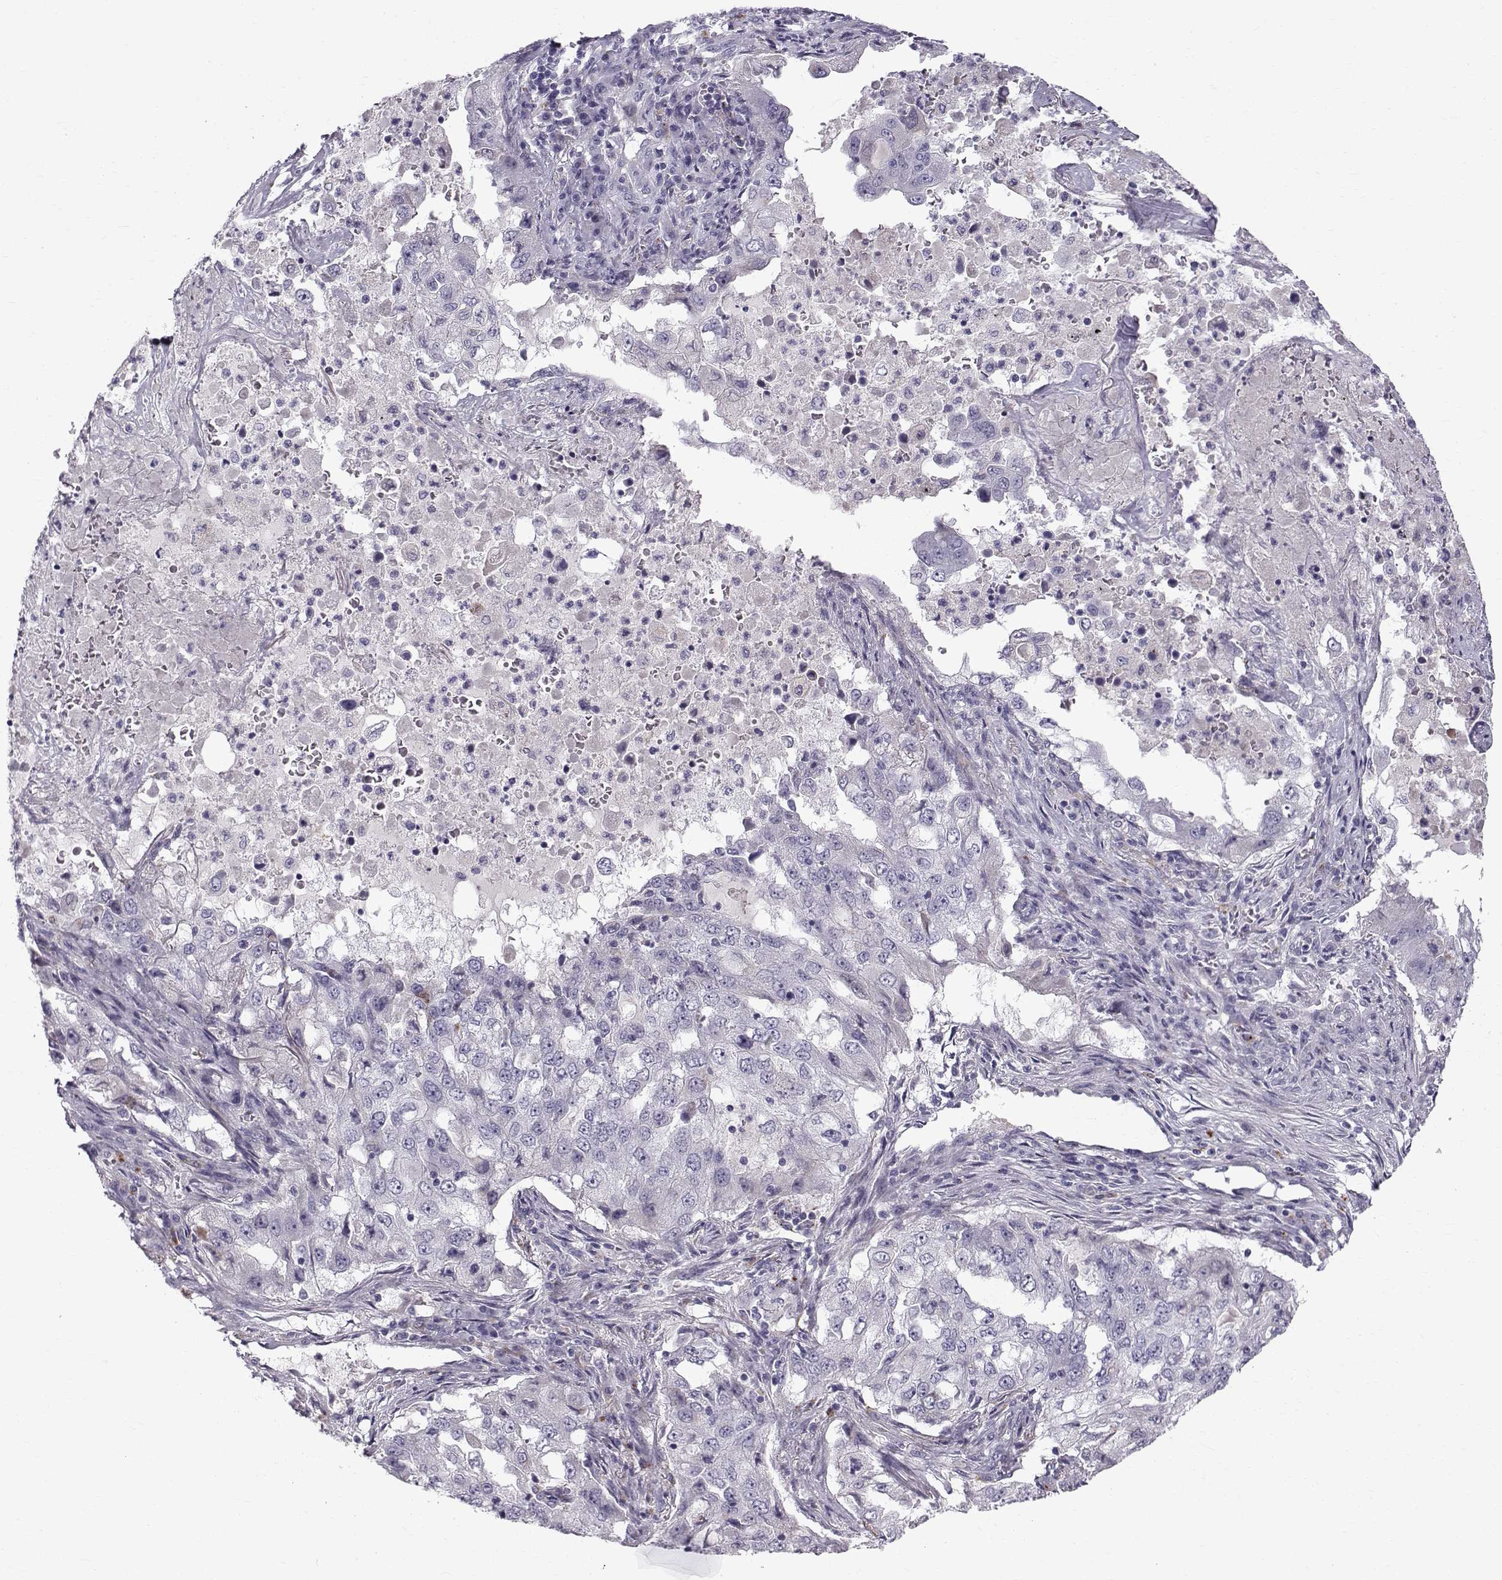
{"staining": {"intensity": "negative", "quantity": "none", "location": "none"}, "tissue": "lung cancer", "cell_type": "Tumor cells", "image_type": "cancer", "snomed": [{"axis": "morphology", "description": "Adenocarcinoma, NOS"}, {"axis": "topography", "description": "Lung"}], "caption": "This is a image of immunohistochemistry (IHC) staining of lung cancer, which shows no staining in tumor cells. (Brightfield microscopy of DAB (3,3'-diaminobenzidine) immunohistochemistry (IHC) at high magnification).", "gene": "CALCR", "patient": {"sex": "female", "age": 61}}